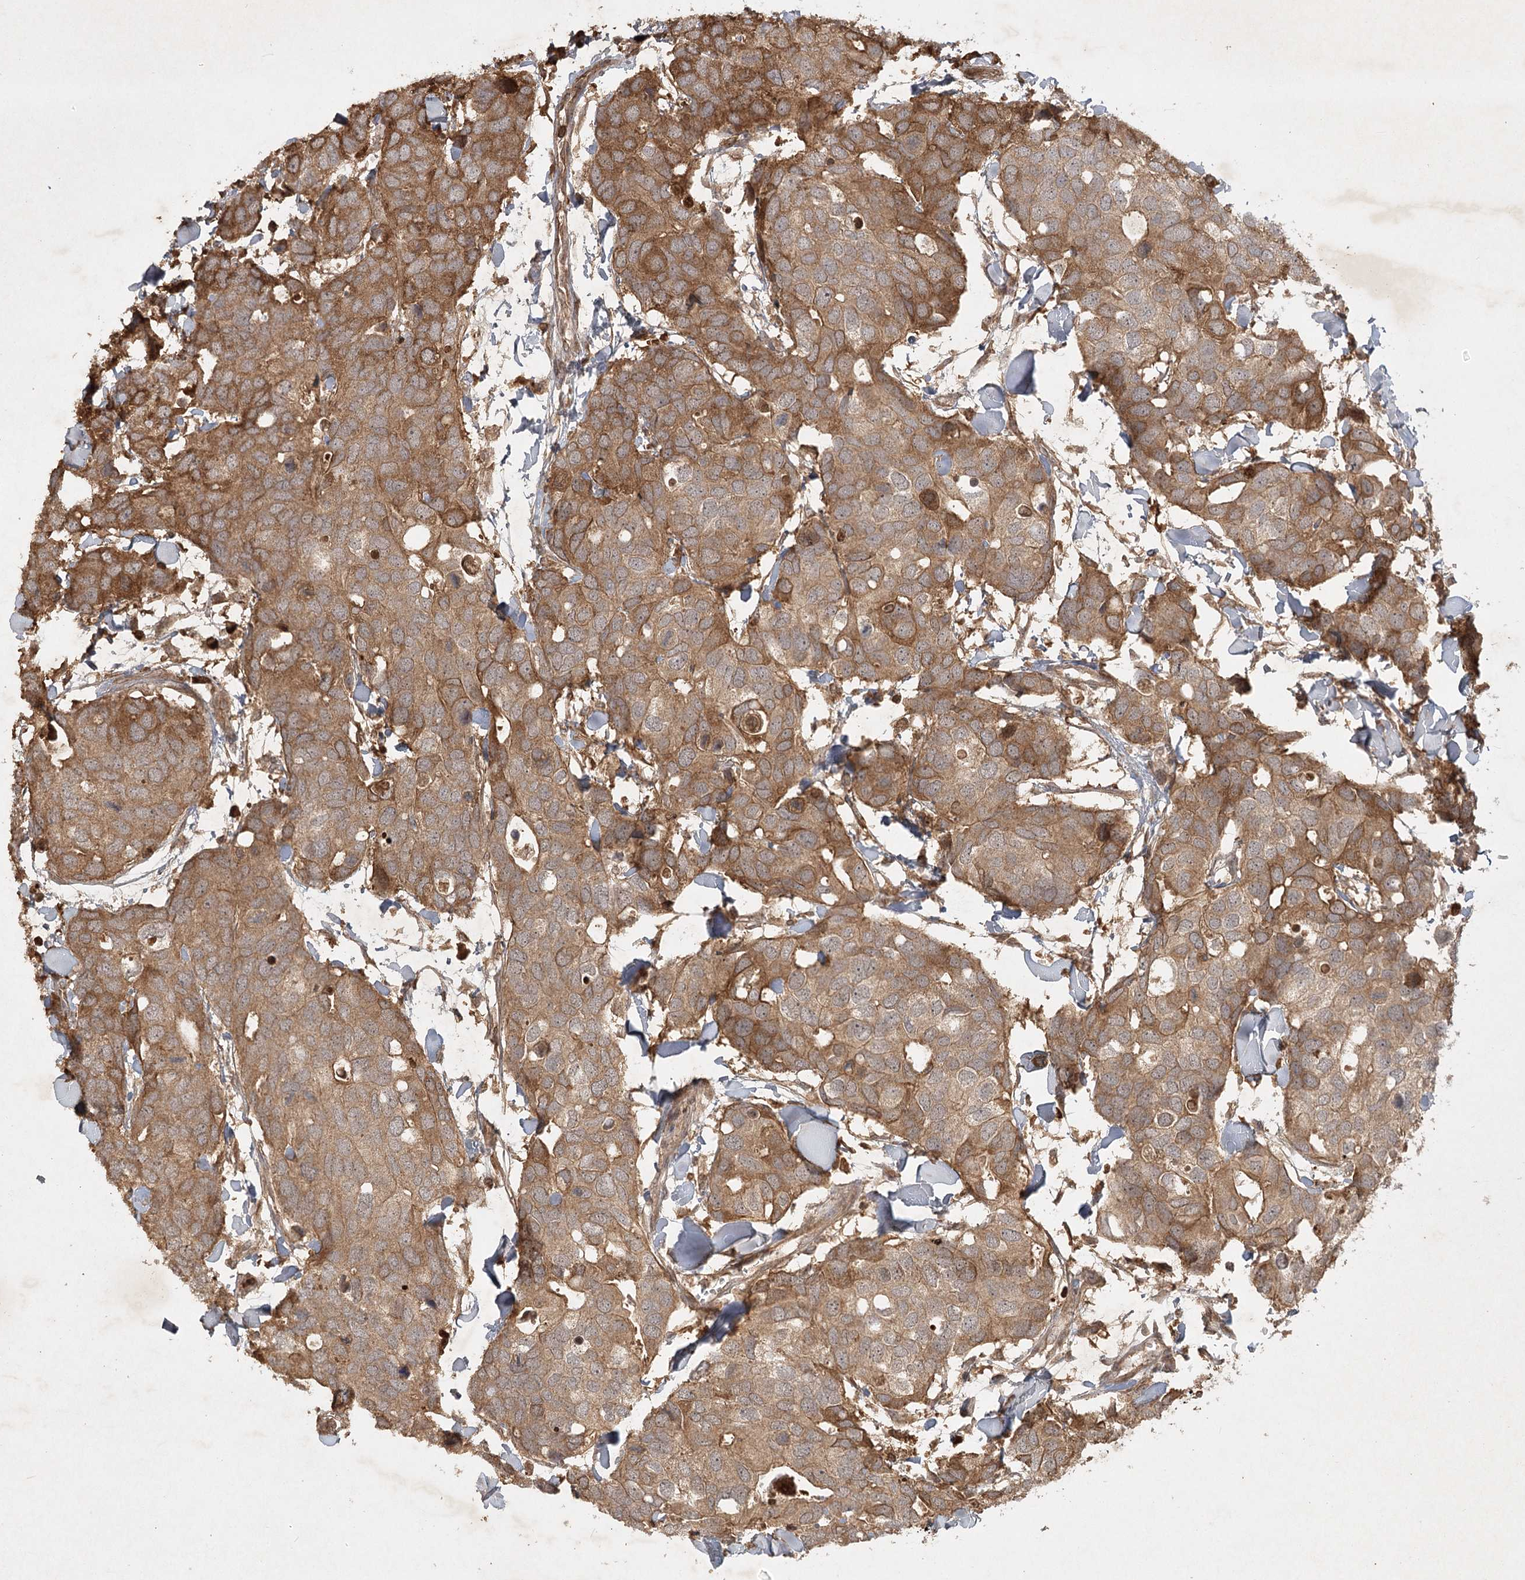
{"staining": {"intensity": "moderate", "quantity": ">75%", "location": "cytoplasmic/membranous"}, "tissue": "breast cancer", "cell_type": "Tumor cells", "image_type": "cancer", "snomed": [{"axis": "morphology", "description": "Duct carcinoma"}, {"axis": "topography", "description": "Breast"}], "caption": "An IHC micrograph of neoplastic tissue is shown. Protein staining in brown labels moderate cytoplasmic/membranous positivity in intraductal carcinoma (breast) within tumor cells. The staining was performed using DAB (3,3'-diaminobenzidine) to visualize the protein expression in brown, while the nuclei were stained in blue with hematoxylin (Magnification: 20x).", "gene": "ARL13A", "patient": {"sex": "female", "age": 83}}